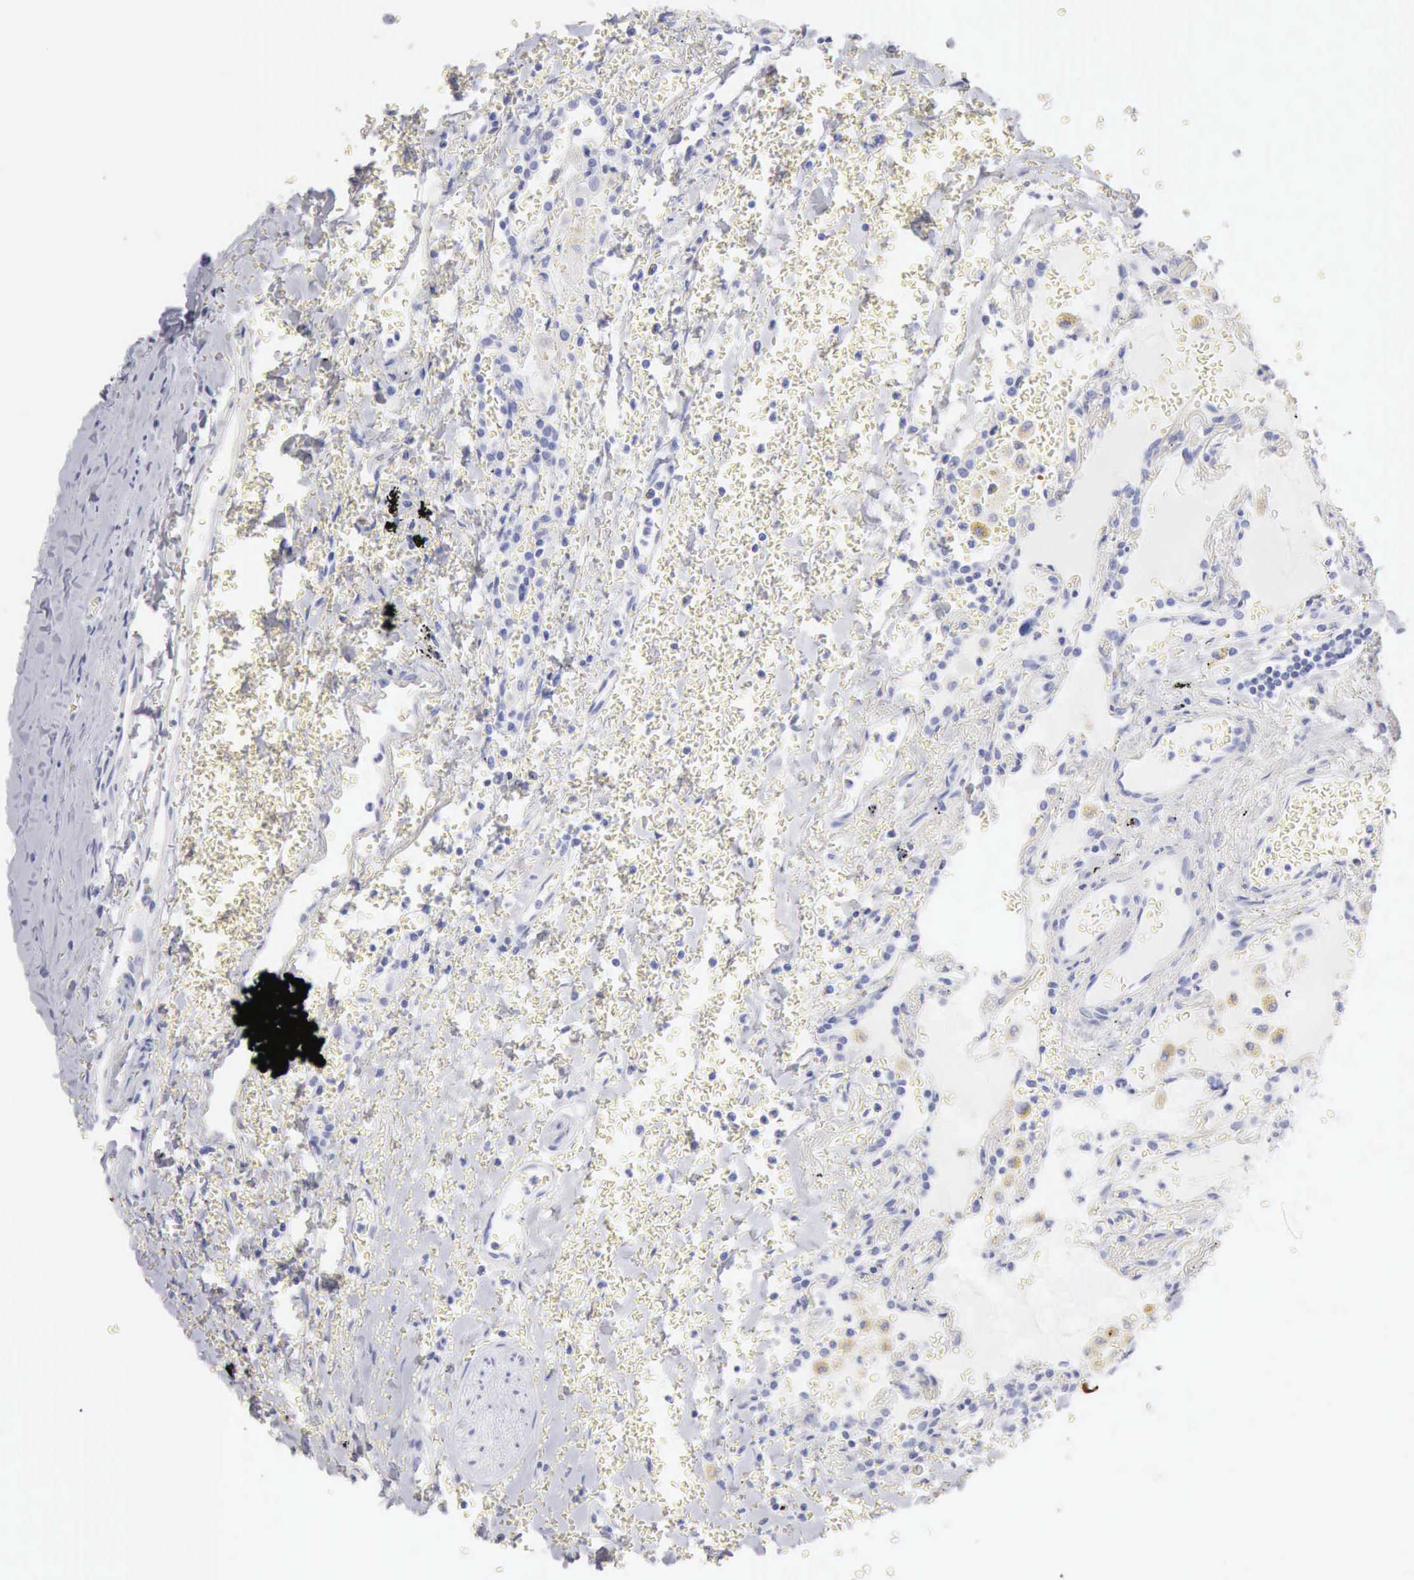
{"staining": {"intensity": "negative", "quantity": "none", "location": "none"}, "tissue": "carcinoid", "cell_type": "Tumor cells", "image_type": "cancer", "snomed": [{"axis": "morphology", "description": "Carcinoid, malignant, NOS"}, {"axis": "topography", "description": "Bronchus"}], "caption": "A micrograph of malignant carcinoid stained for a protein reveals no brown staining in tumor cells.", "gene": "KRT10", "patient": {"sex": "male", "age": 55}}